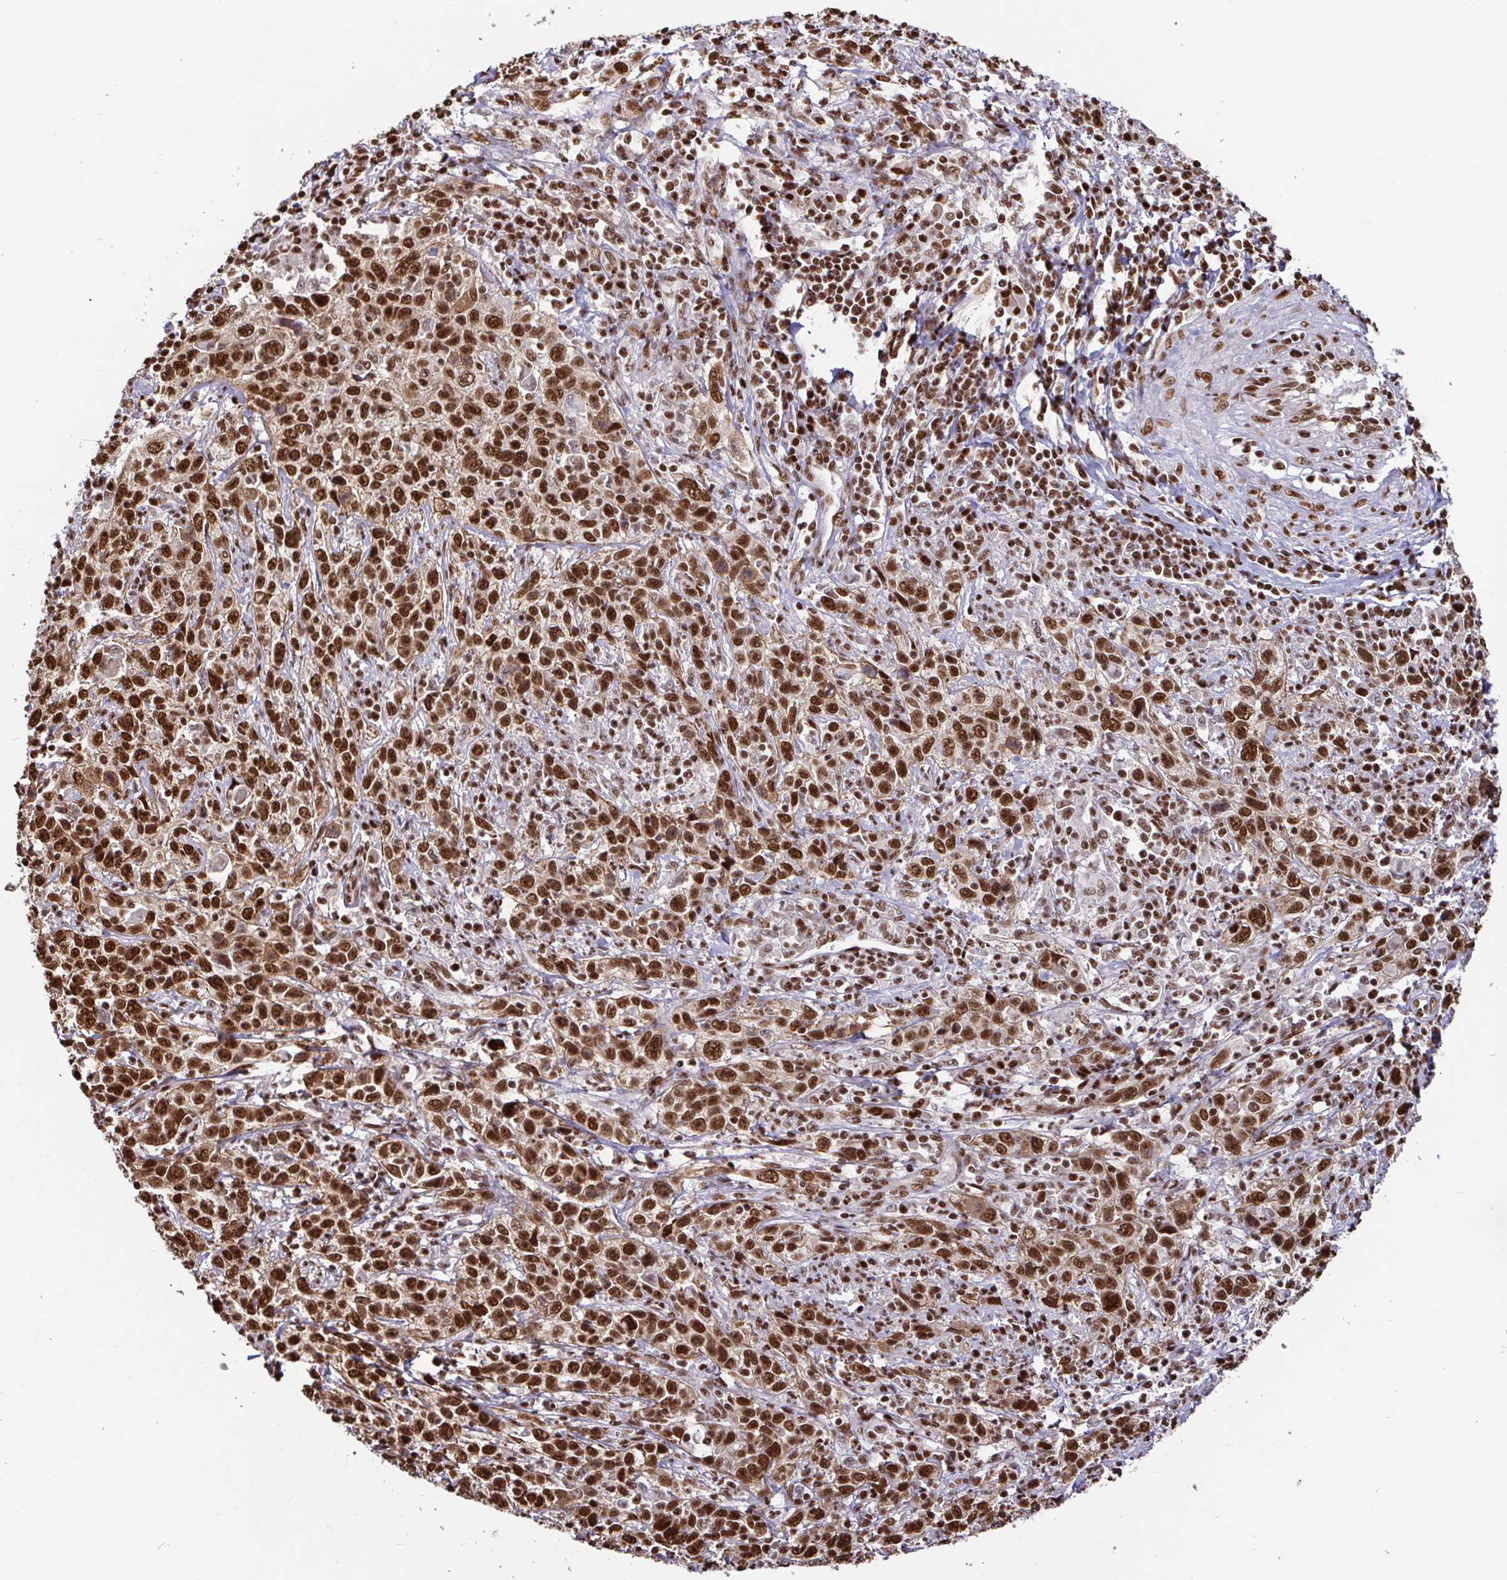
{"staining": {"intensity": "strong", "quantity": ">75%", "location": "nuclear"}, "tissue": "cervical cancer", "cell_type": "Tumor cells", "image_type": "cancer", "snomed": [{"axis": "morphology", "description": "Squamous cell carcinoma, NOS"}, {"axis": "topography", "description": "Cervix"}], "caption": "Tumor cells show strong nuclear expression in approximately >75% of cells in squamous cell carcinoma (cervical). (Brightfield microscopy of DAB IHC at high magnification).", "gene": "SP3", "patient": {"sex": "female", "age": 46}}